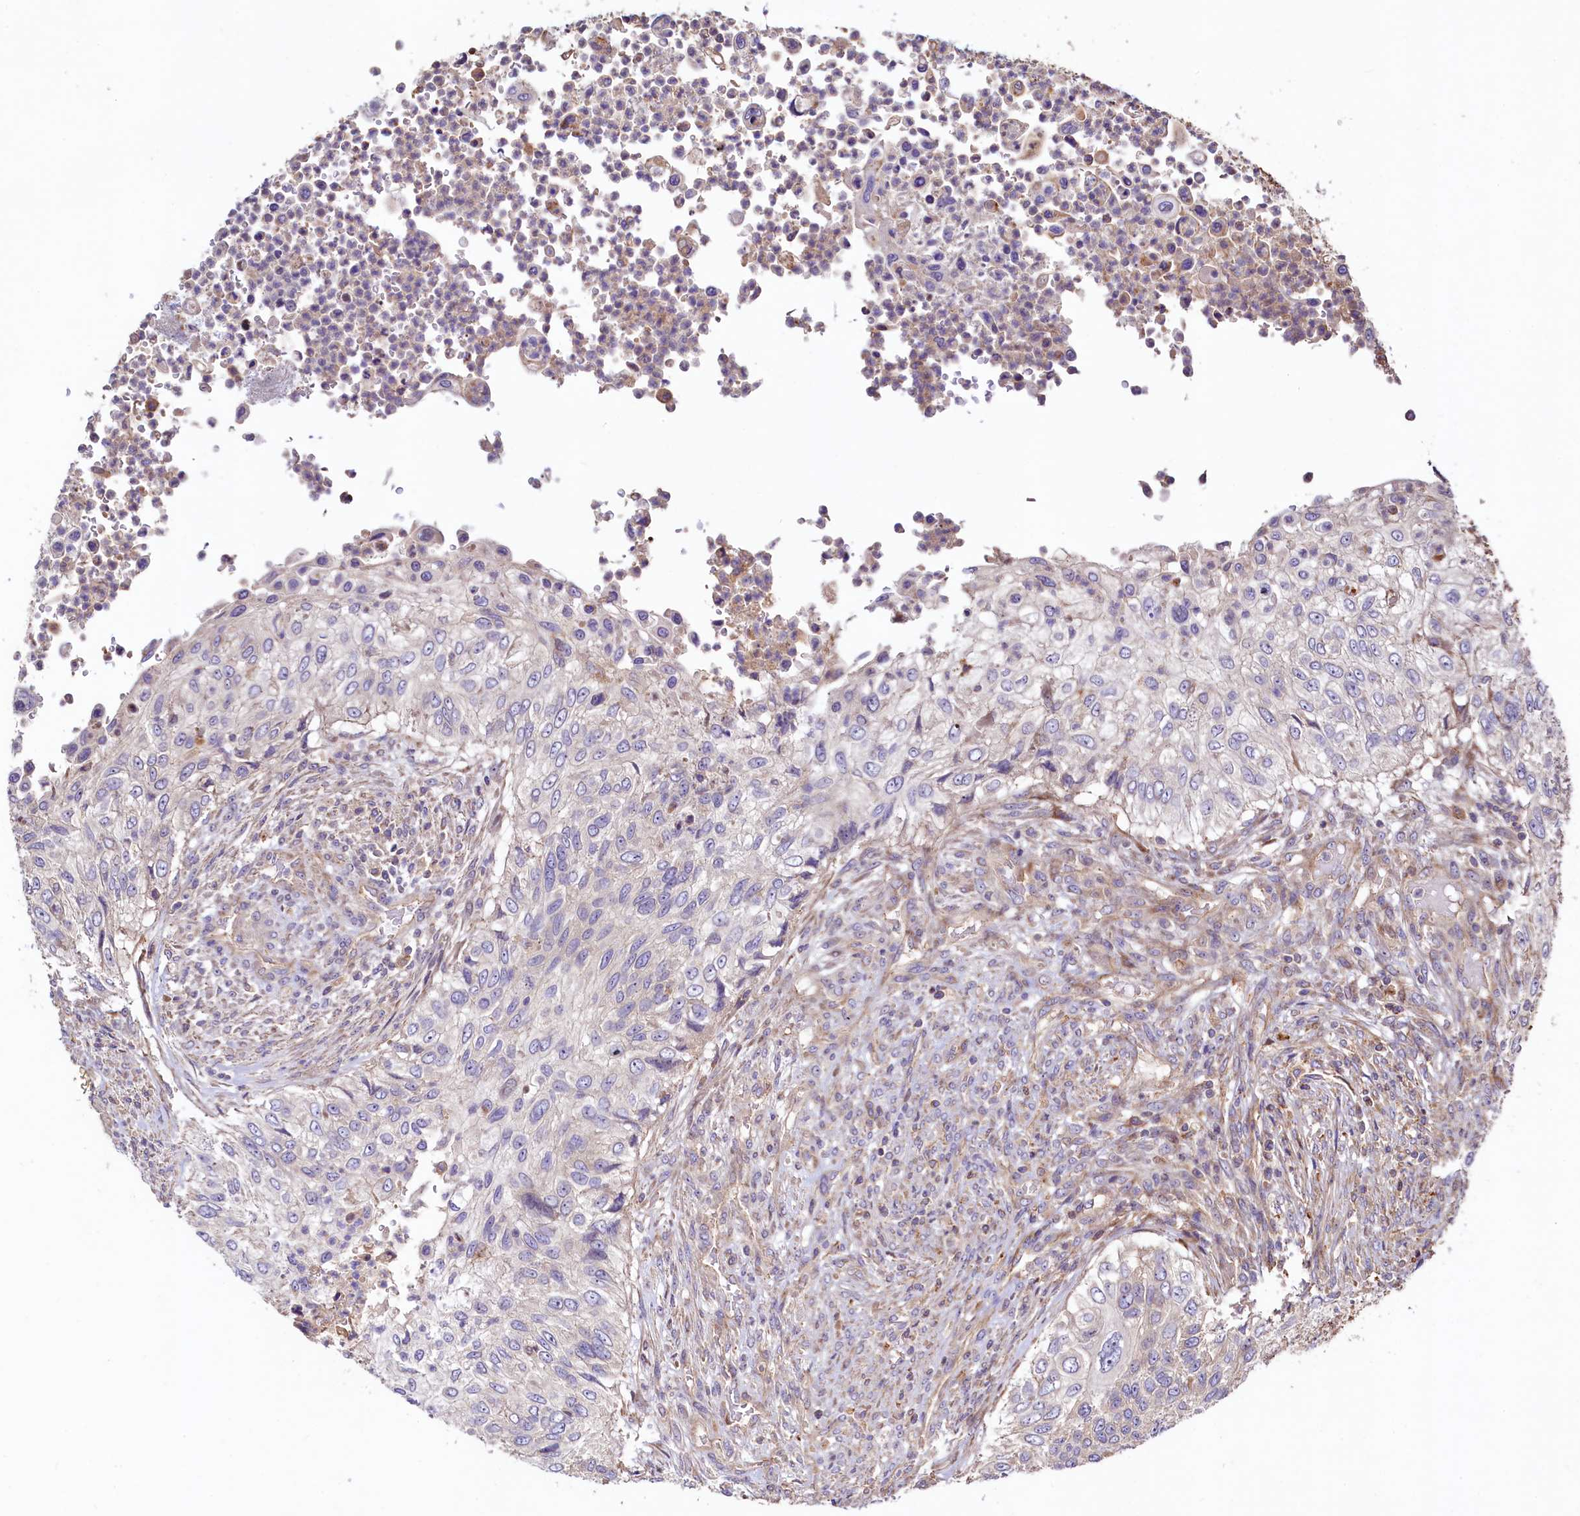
{"staining": {"intensity": "negative", "quantity": "none", "location": "none"}, "tissue": "urothelial cancer", "cell_type": "Tumor cells", "image_type": "cancer", "snomed": [{"axis": "morphology", "description": "Urothelial carcinoma, High grade"}, {"axis": "topography", "description": "Urinary bladder"}], "caption": "This is an immunohistochemistry image of urothelial cancer. There is no staining in tumor cells.", "gene": "KLHDC4", "patient": {"sex": "female", "age": 60}}